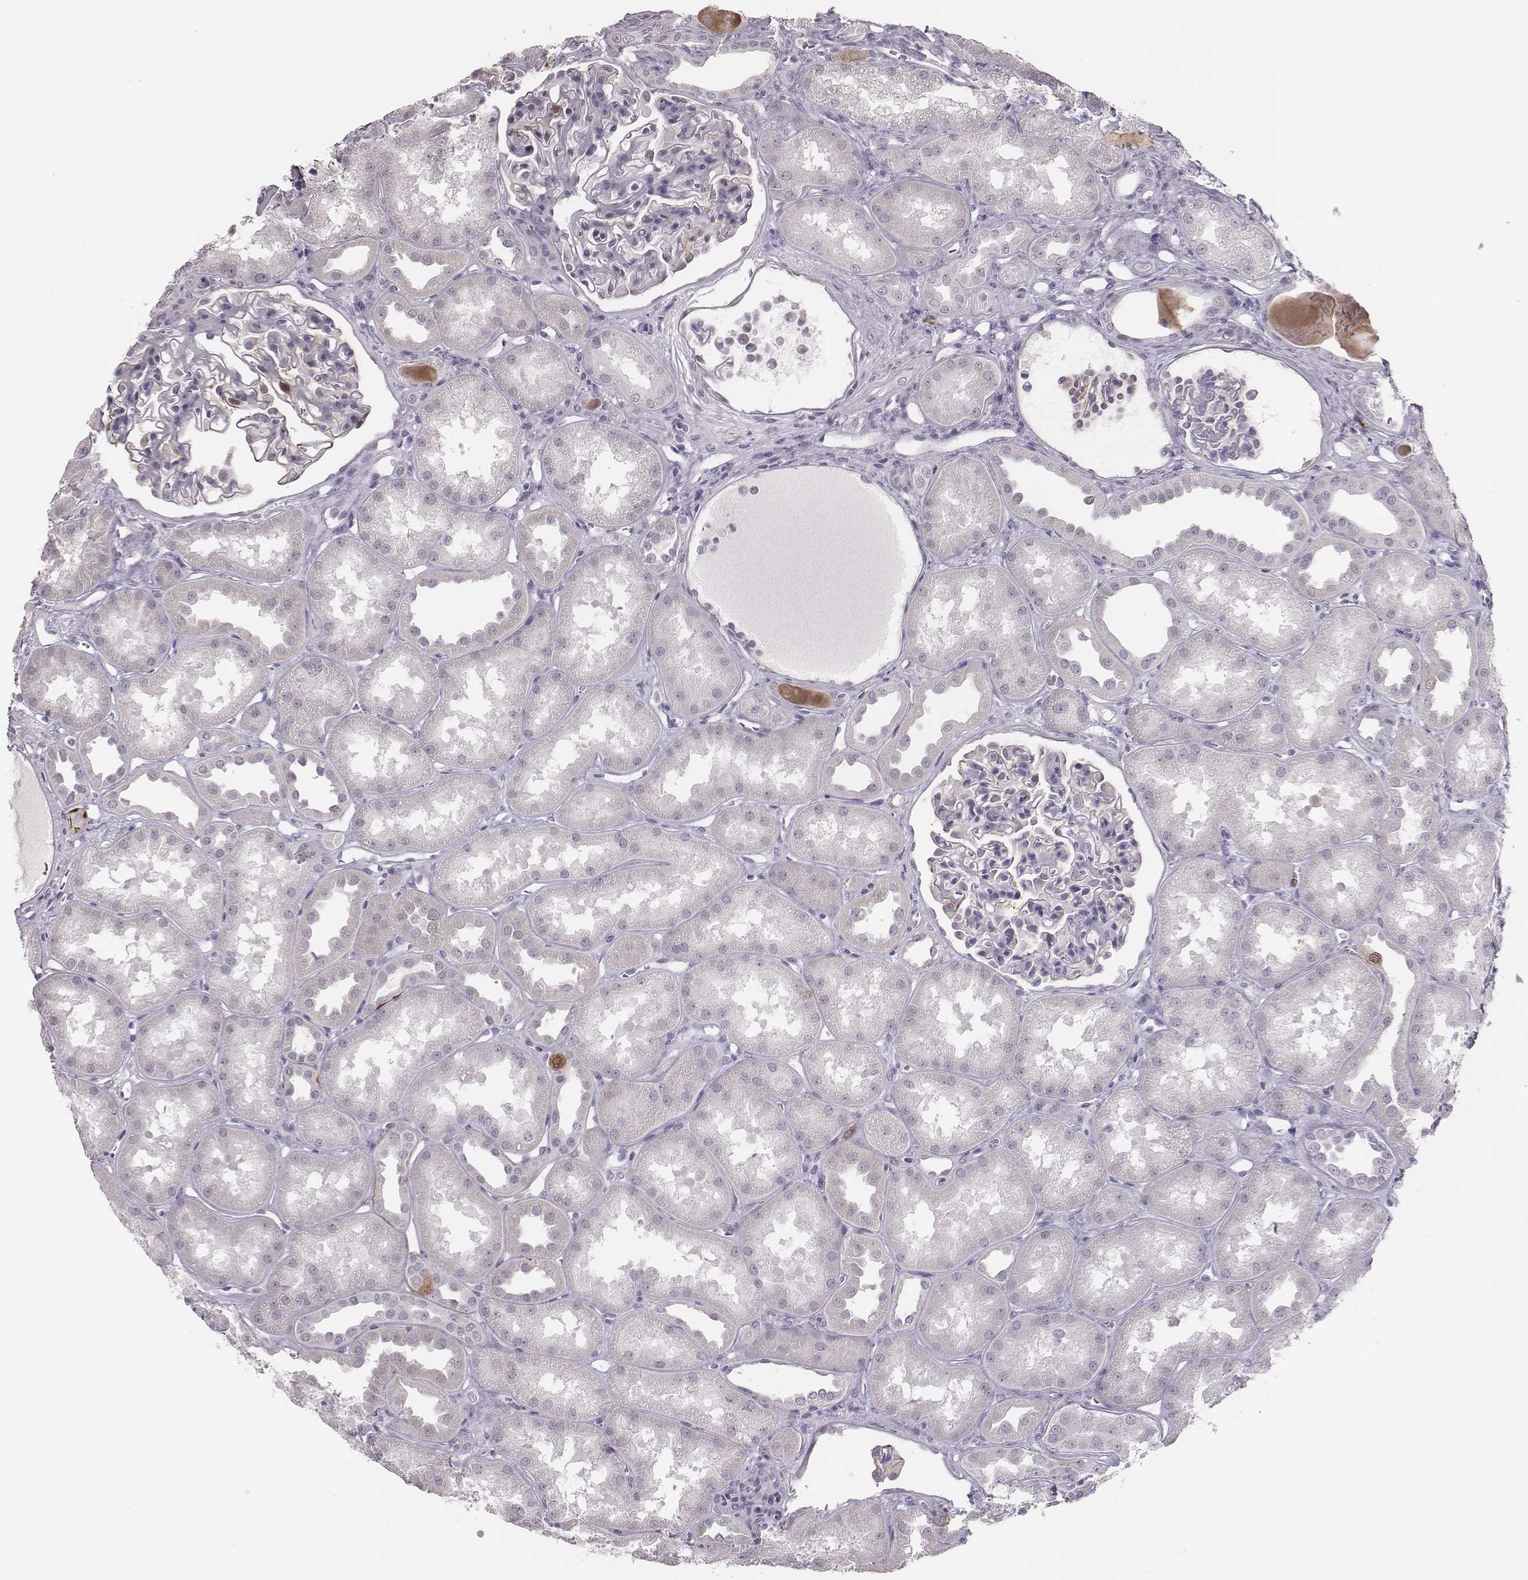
{"staining": {"intensity": "negative", "quantity": "none", "location": "none"}, "tissue": "kidney", "cell_type": "Cells in glomeruli", "image_type": "normal", "snomed": [{"axis": "morphology", "description": "Normal tissue, NOS"}, {"axis": "topography", "description": "Kidney"}], "caption": "The immunohistochemistry (IHC) photomicrograph has no significant expression in cells in glomeruli of kidney. (DAB (3,3'-diaminobenzidine) immunohistochemistry (IHC) with hematoxylin counter stain).", "gene": "PBK", "patient": {"sex": "male", "age": 61}}